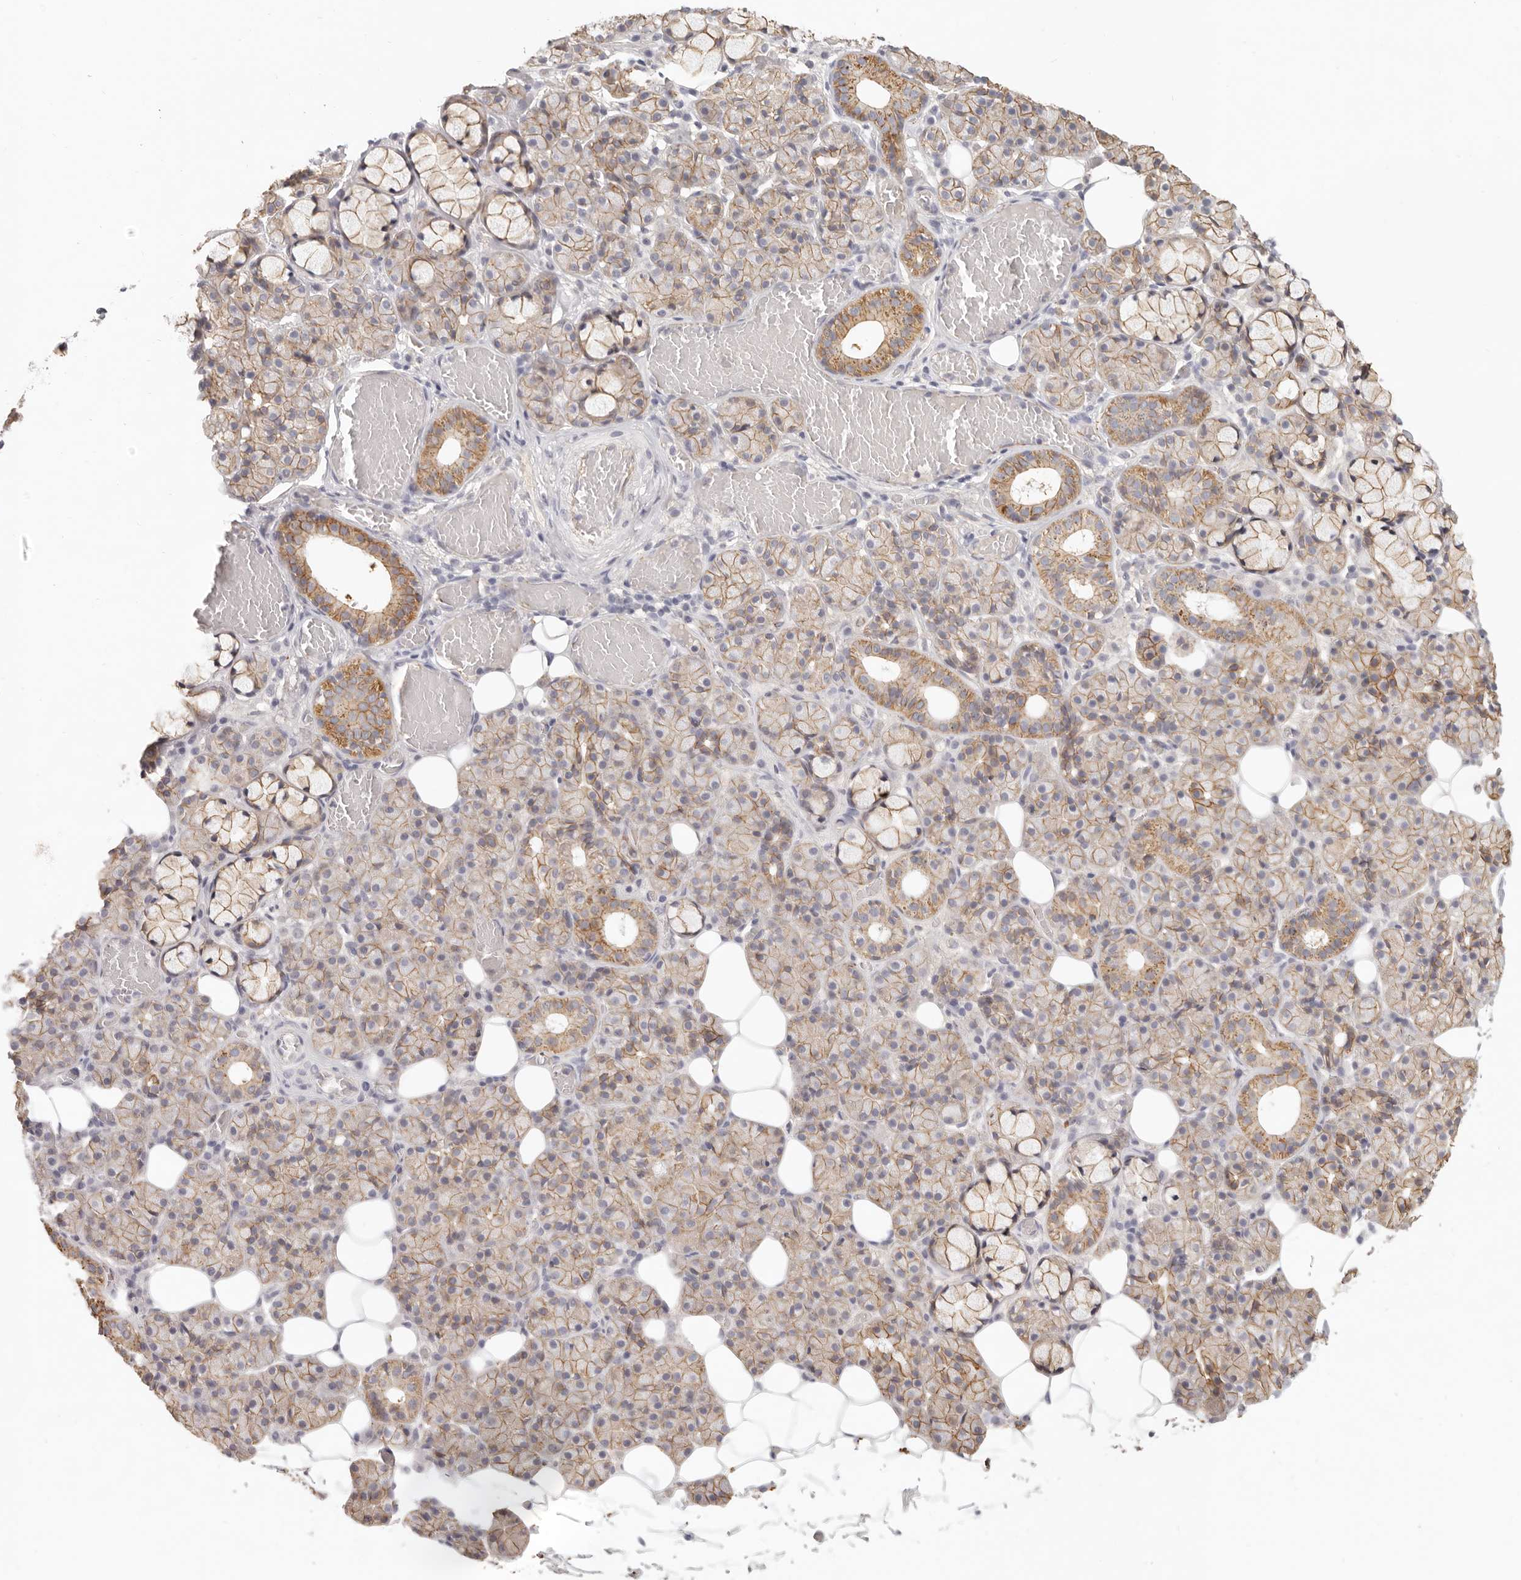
{"staining": {"intensity": "moderate", "quantity": "25%-75%", "location": "cytoplasmic/membranous"}, "tissue": "salivary gland", "cell_type": "Glandular cells", "image_type": "normal", "snomed": [{"axis": "morphology", "description": "Normal tissue, NOS"}, {"axis": "topography", "description": "Salivary gland"}], "caption": "Normal salivary gland reveals moderate cytoplasmic/membranous positivity in about 25%-75% of glandular cells Nuclei are stained in blue..", "gene": "ANXA9", "patient": {"sex": "male", "age": 63}}